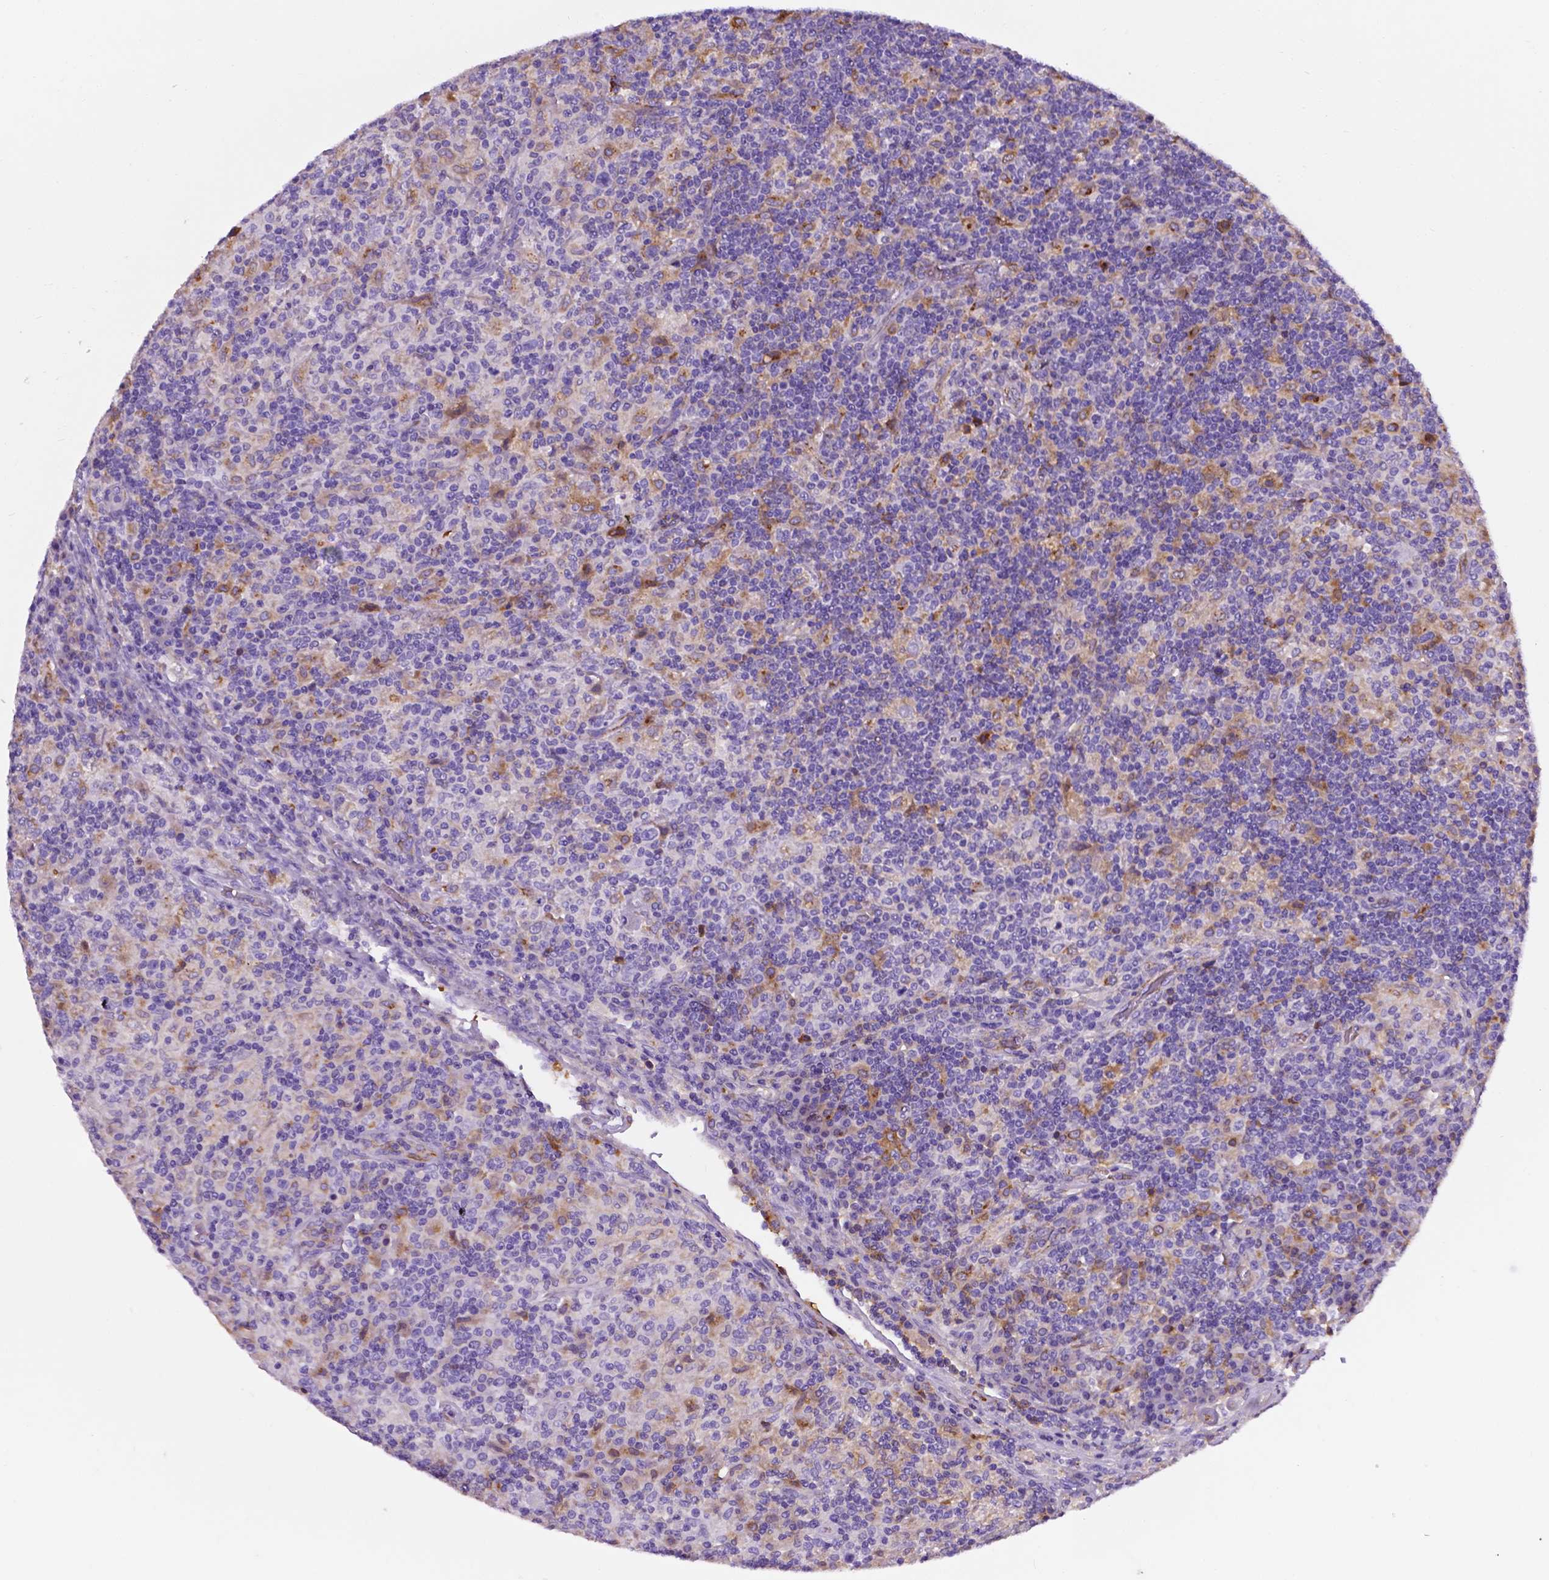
{"staining": {"intensity": "negative", "quantity": "none", "location": "none"}, "tissue": "lymphoma", "cell_type": "Tumor cells", "image_type": "cancer", "snomed": [{"axis": "morphology", "description": "Hodgkin's disease, NOS"}, {"axis": "topography", "description": "Lymph node"}], "caption": "Tumor cells show no significant positivity in lymphoma.", "gene": "APOE", "patient": {"sex": "male", "age": 70}}